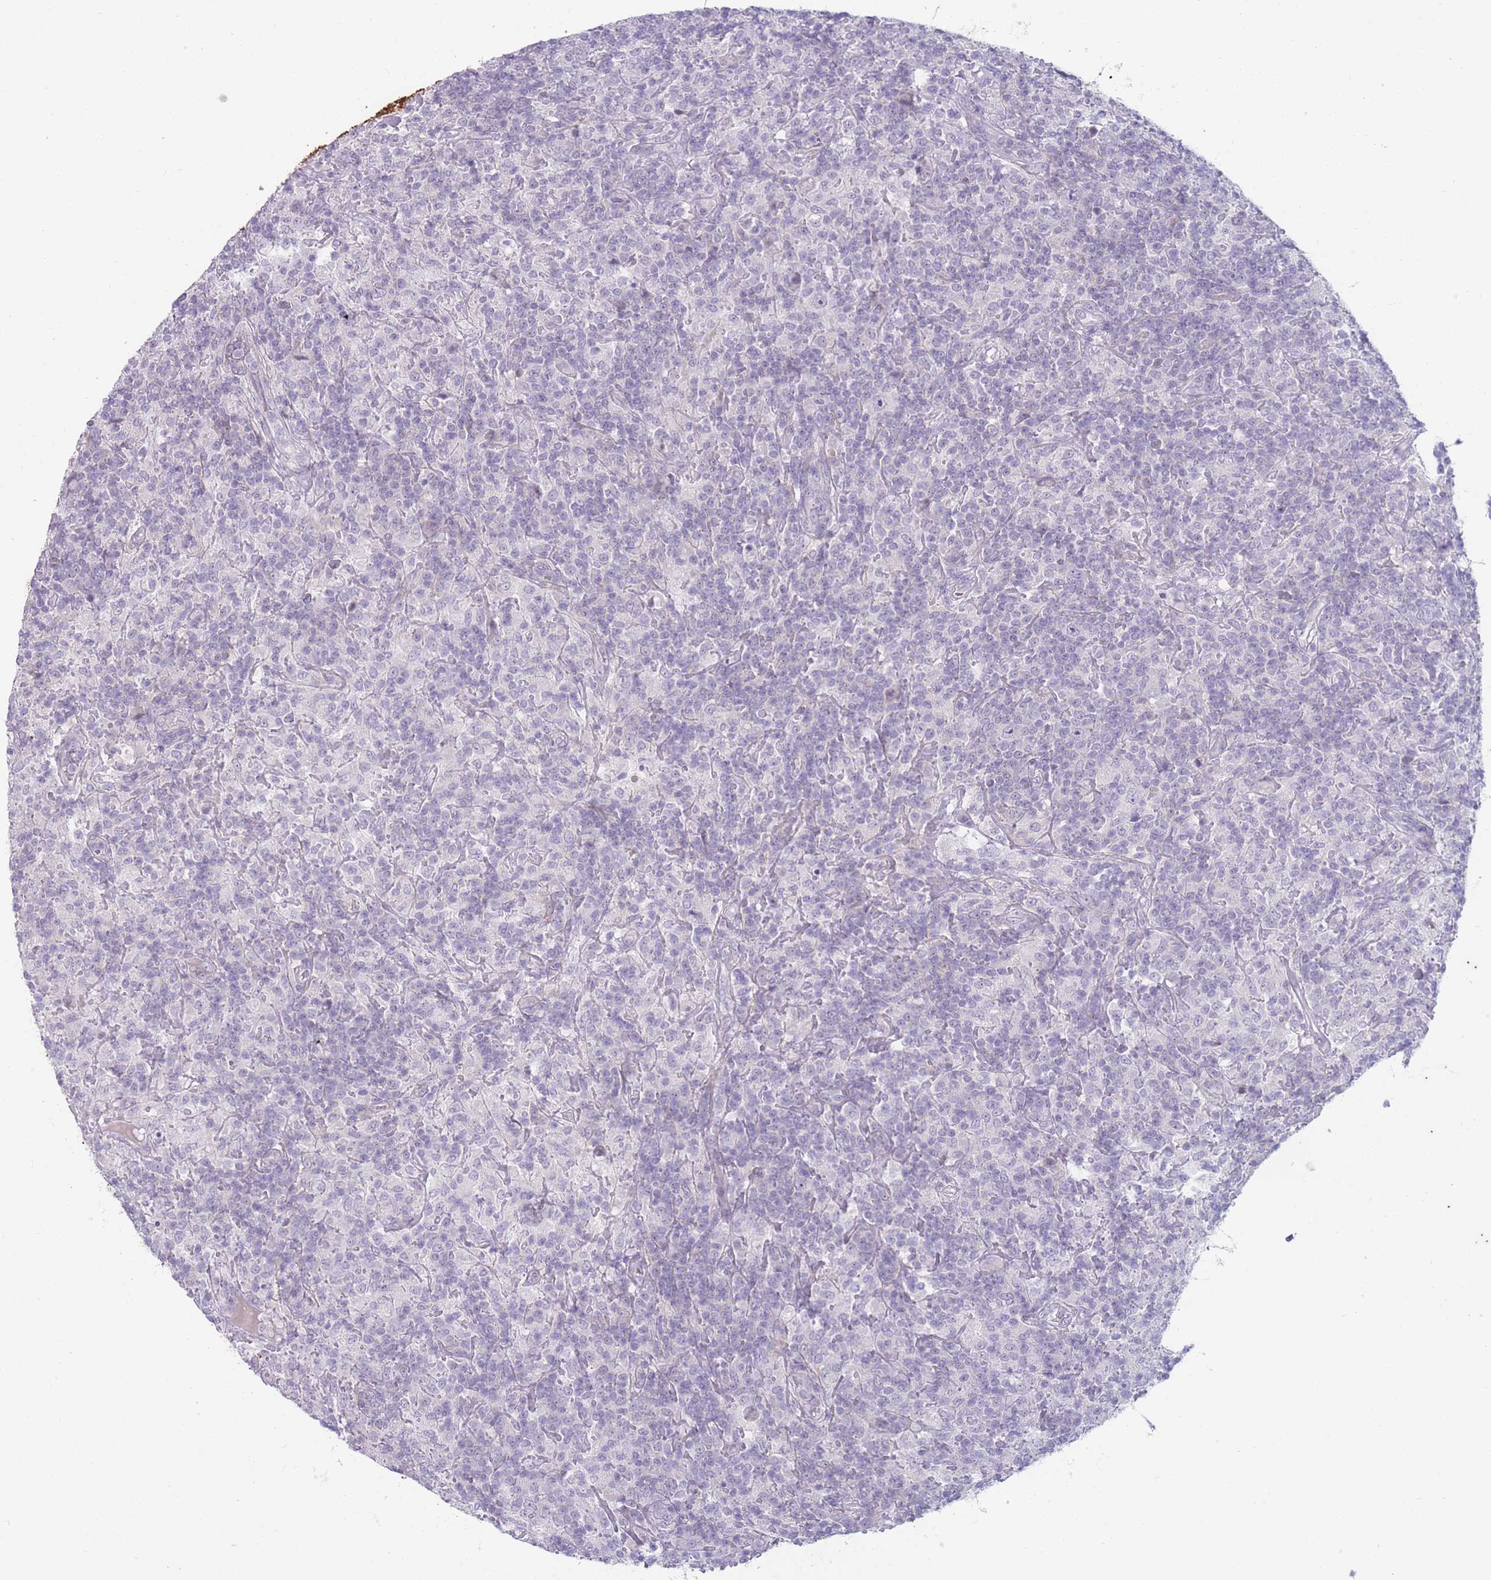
{"staining": {"intensity": "negative", "quantity": "none", "location": "none"}, "tissue": "lymphoma", "cell_type": "Tumor cells", "image_type": "cancer", "snomed": [{"axis": "morphology", "description": "Hodgkin's disease, NOS"}, {"axis": "topography", "description": "Lymph node"}], "caption": "The histopathology image reveals no staining of tumor cells in lymphoma.", "gene": "PAIP2B", "patient": {"sex": "male", "age": 70}}